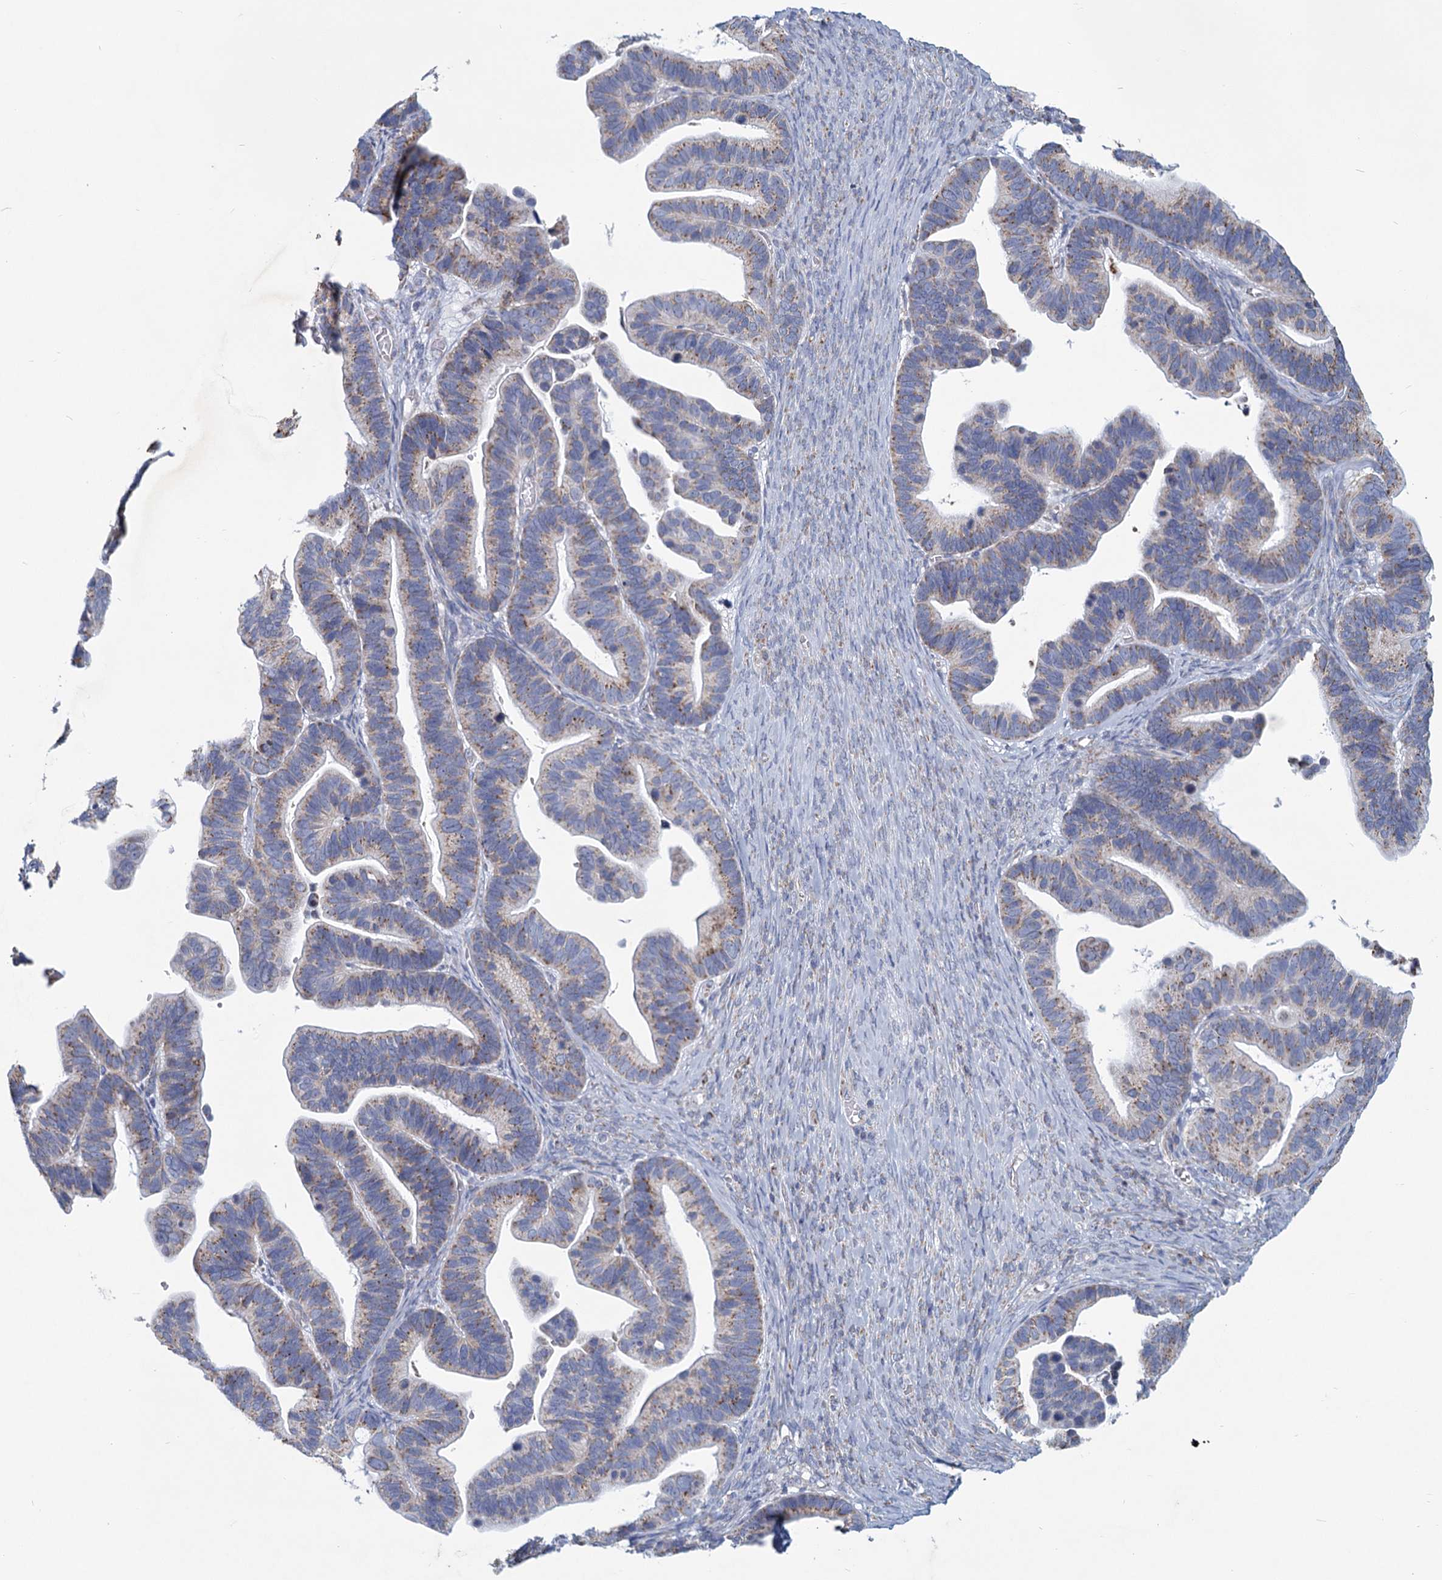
{"staining": {"intensity": "weak", "quantity": "25%-75%", "location": "cytoplasmic/membranous"}, "tissue": "ovarian cancer", "cell_type": "Tumor cells", "image_type": "cancer", "snomed": [{"axis": "morphology", "description": "Cystadenocarcinoma, serous, NOS"}, {"axis": "topography", "description": "Ovary"}], "caption": "Immunohistochemical staining of human ovarian serous cystadenocarcinoma exhibits low levels of weak cytoplasmic/membranous protein staining in approximately 25%-75% of tumor cells.", "gene": "NDUFC2", "patient": {"sex": "female", "age": 56}}